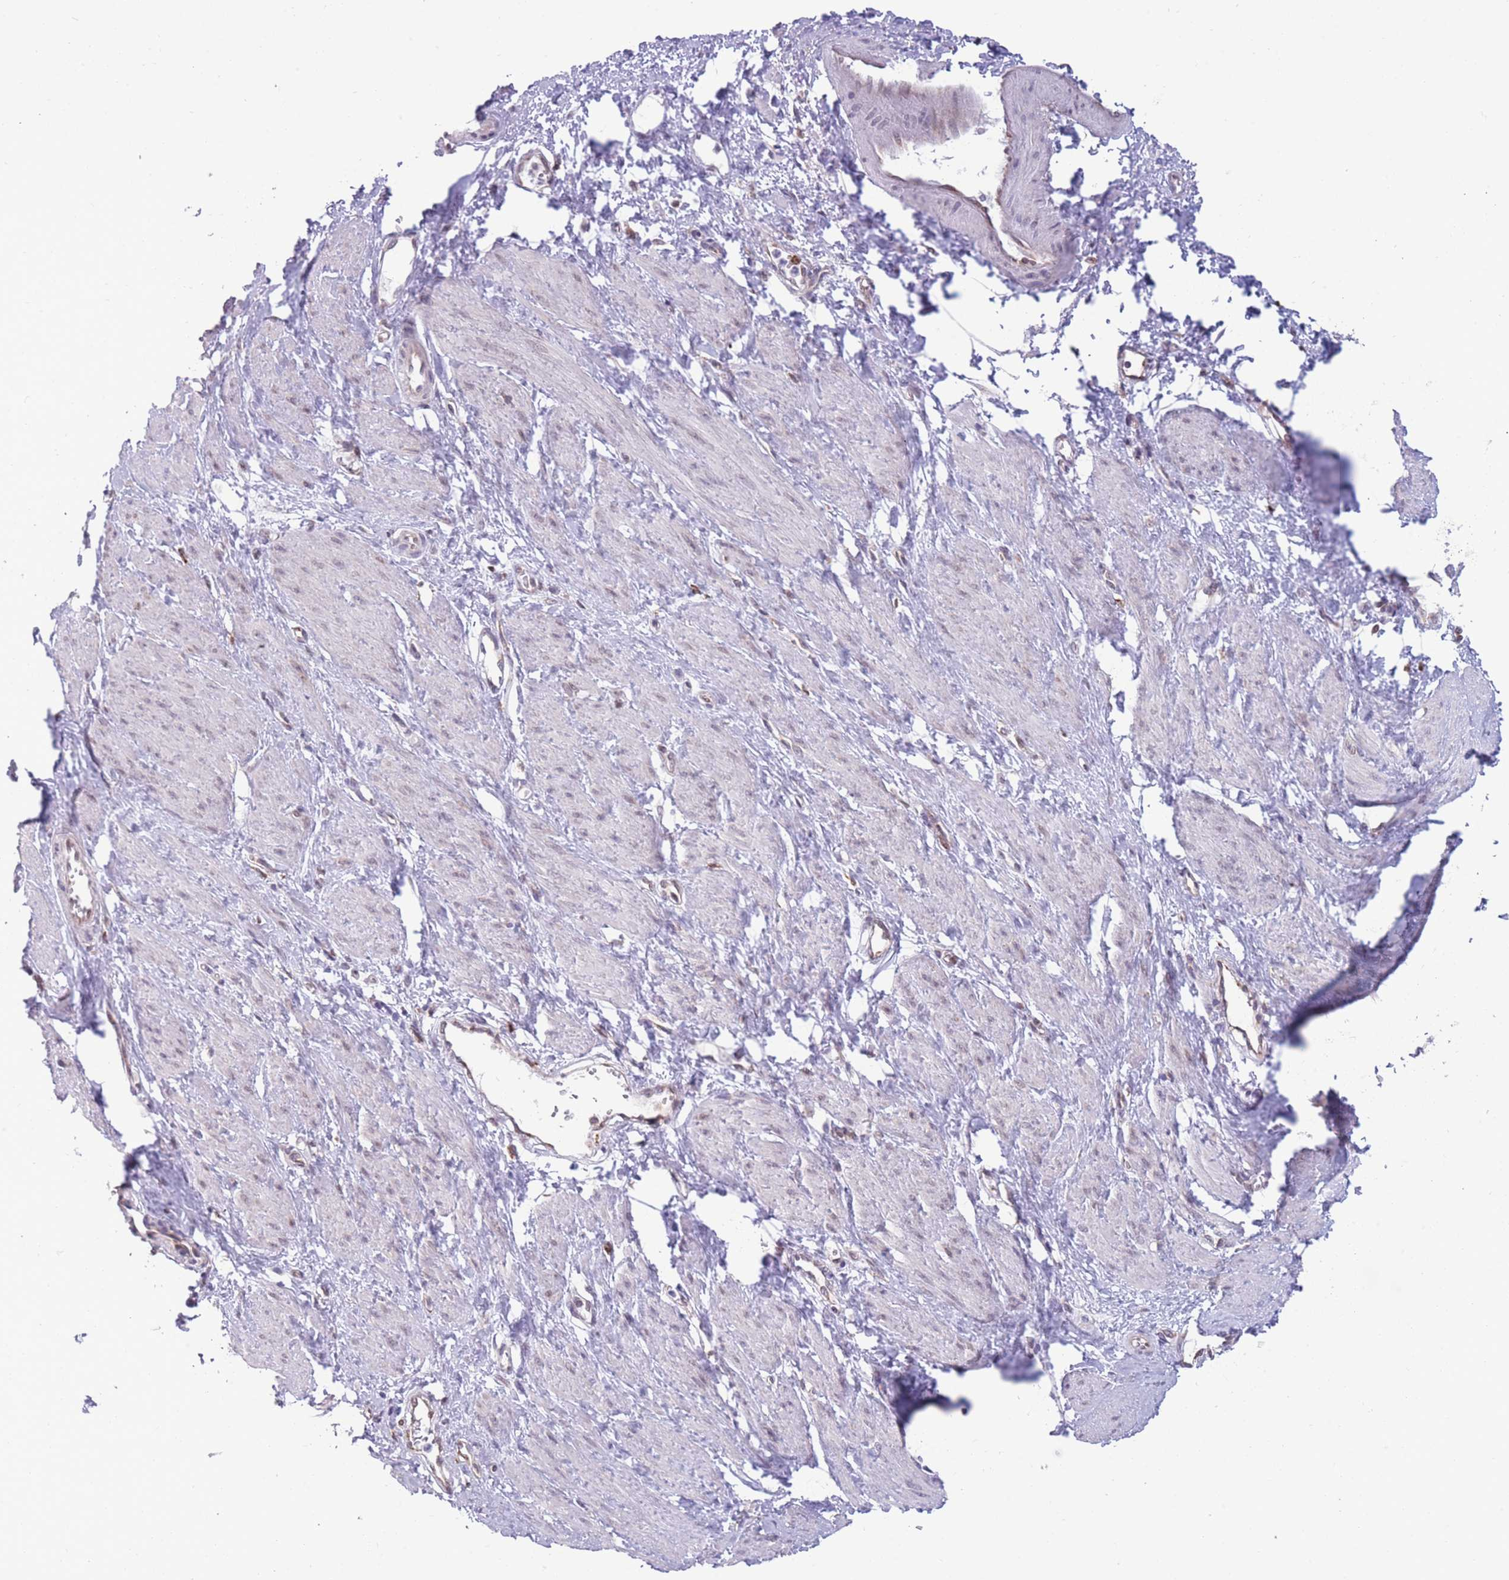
{"staining": {"intensity": "negative", "quantity": "none", "location": "none"}, "tissue": "smooth muscle", "cell_type": "Smooth muscle cells", "image_type": "normal", "snomed": [{"axis": "morphology", "description": "Normal tissue, NOS"}, {"axis": "topography", "description": "Smooth muscle"}, {"axis": "topography", "description": "Uterus"}], "caption": "This micrograph is of benign smooth muscle stained with immunohistochemistry (IHC) to label a protein in brown with the nuclei are counter-stained blue. There is no expression in smooth muscle cells. The staining is performed using DAB brown chromogen with nuclei counter-stained in using hematoxylin.", "gene": "TMEM121", "patient": {"sex": "female", "age": 39}}